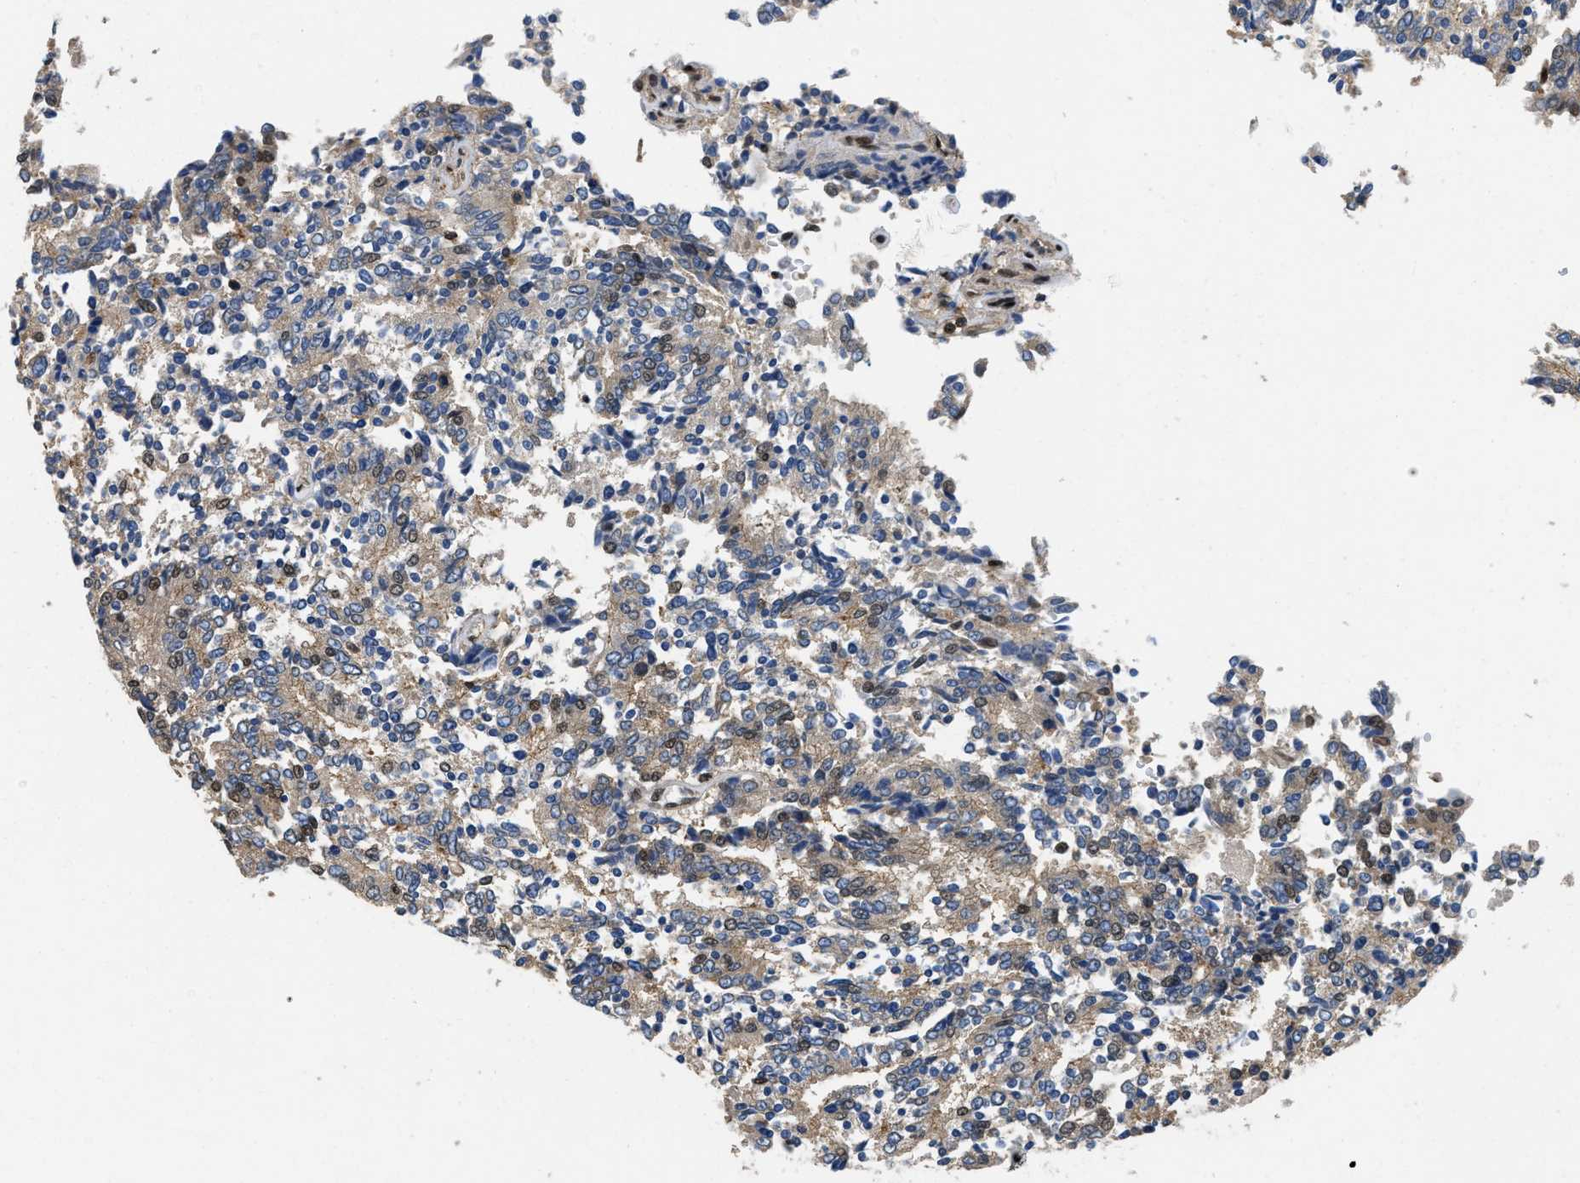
{"staining": {"intensity": "weak", "quantity": "25%-75%", "location": "cytoplasmic/membranous"}, "tissue": "prostate cancer", "cell_type": "Tumor cells", "image_type": "cancer", "snomed": [{"axis": "morphology", "description": "Normal tissue, NOS"}, {"axis": "morphology", "description": "Adenocarcinoma, High grade"}, {"axis": "topography", "description": "Prostate"}, {"axis": "topography", "description": "Seminal veicle"}], "caption": "Protein analysis of high-grade adenocarcinoma (prostate) tissue demonstrates weak cytoplasmic/membranous positivity in about 25%-75% of tumor cells. The staining was performed using DAB (3,3'-diaminobenzidine), with brown indicating positive protein expression. Nuclei are stained blue with hematoxylin.", "gene": "ATF7IP", "patient": {"sex": "male", "age": 55}}